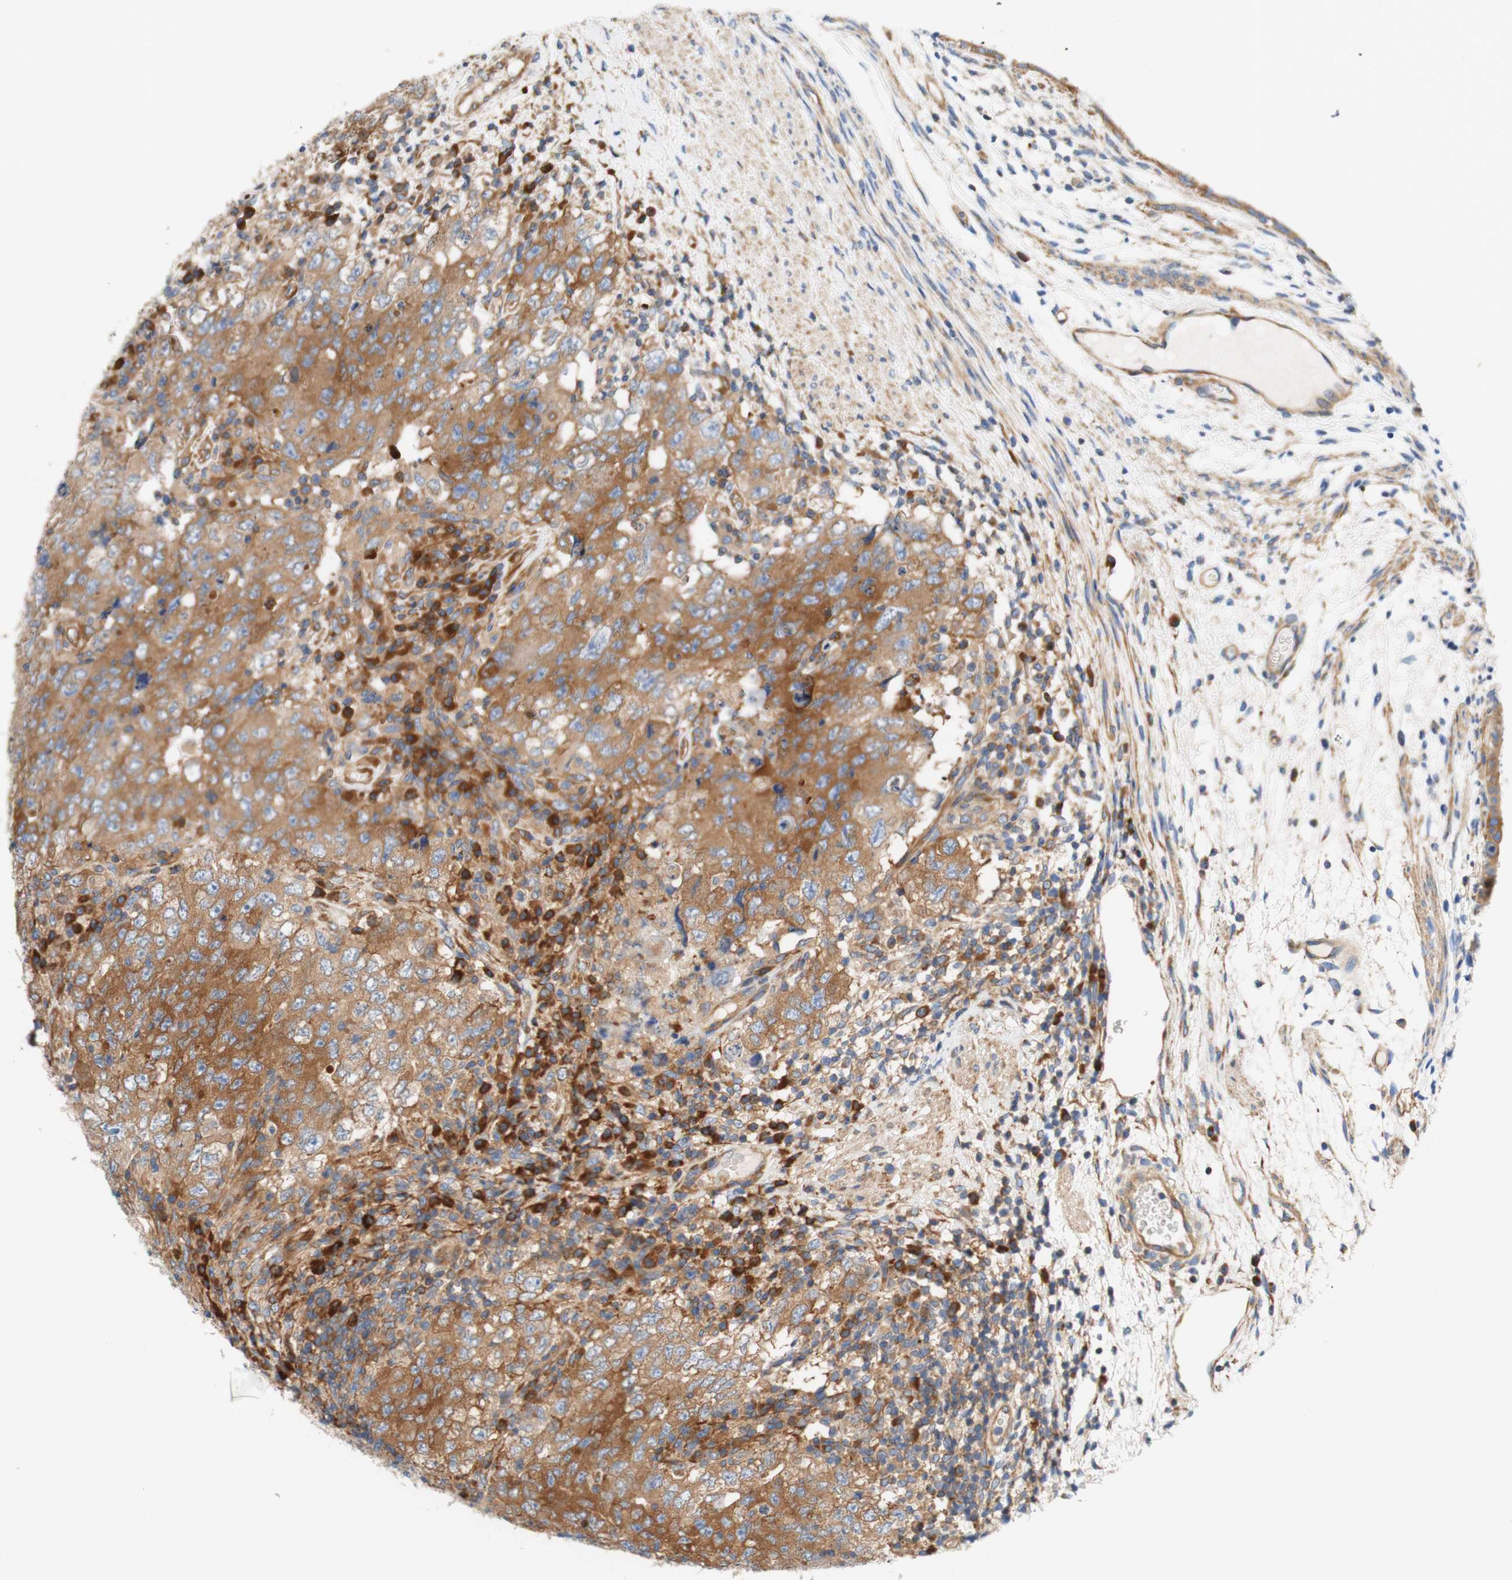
{"staining": {"intensity": "moderate", "quantity": ">75%", "location": "cytoplasmic/membranous"}, "tissue": "testis cancer", "cell_type": "Tumor cells", "image_type": "cancer", "snomed": [{"axis": "morphology", "description": "Carcinoma, Embryonal, NOS"}, {"axis": "topography", "description": "Testis"}], "caption": "IHC (DAB) staining of human testis cancer shows moderate cytoplasmic/membranous protein positivity in approximately >75% of tumor cells. (Brightfield microscopy of DAB IHC at high magnification).", "gene": "STOM", "patient": {"sex": "male", "age": 26}}